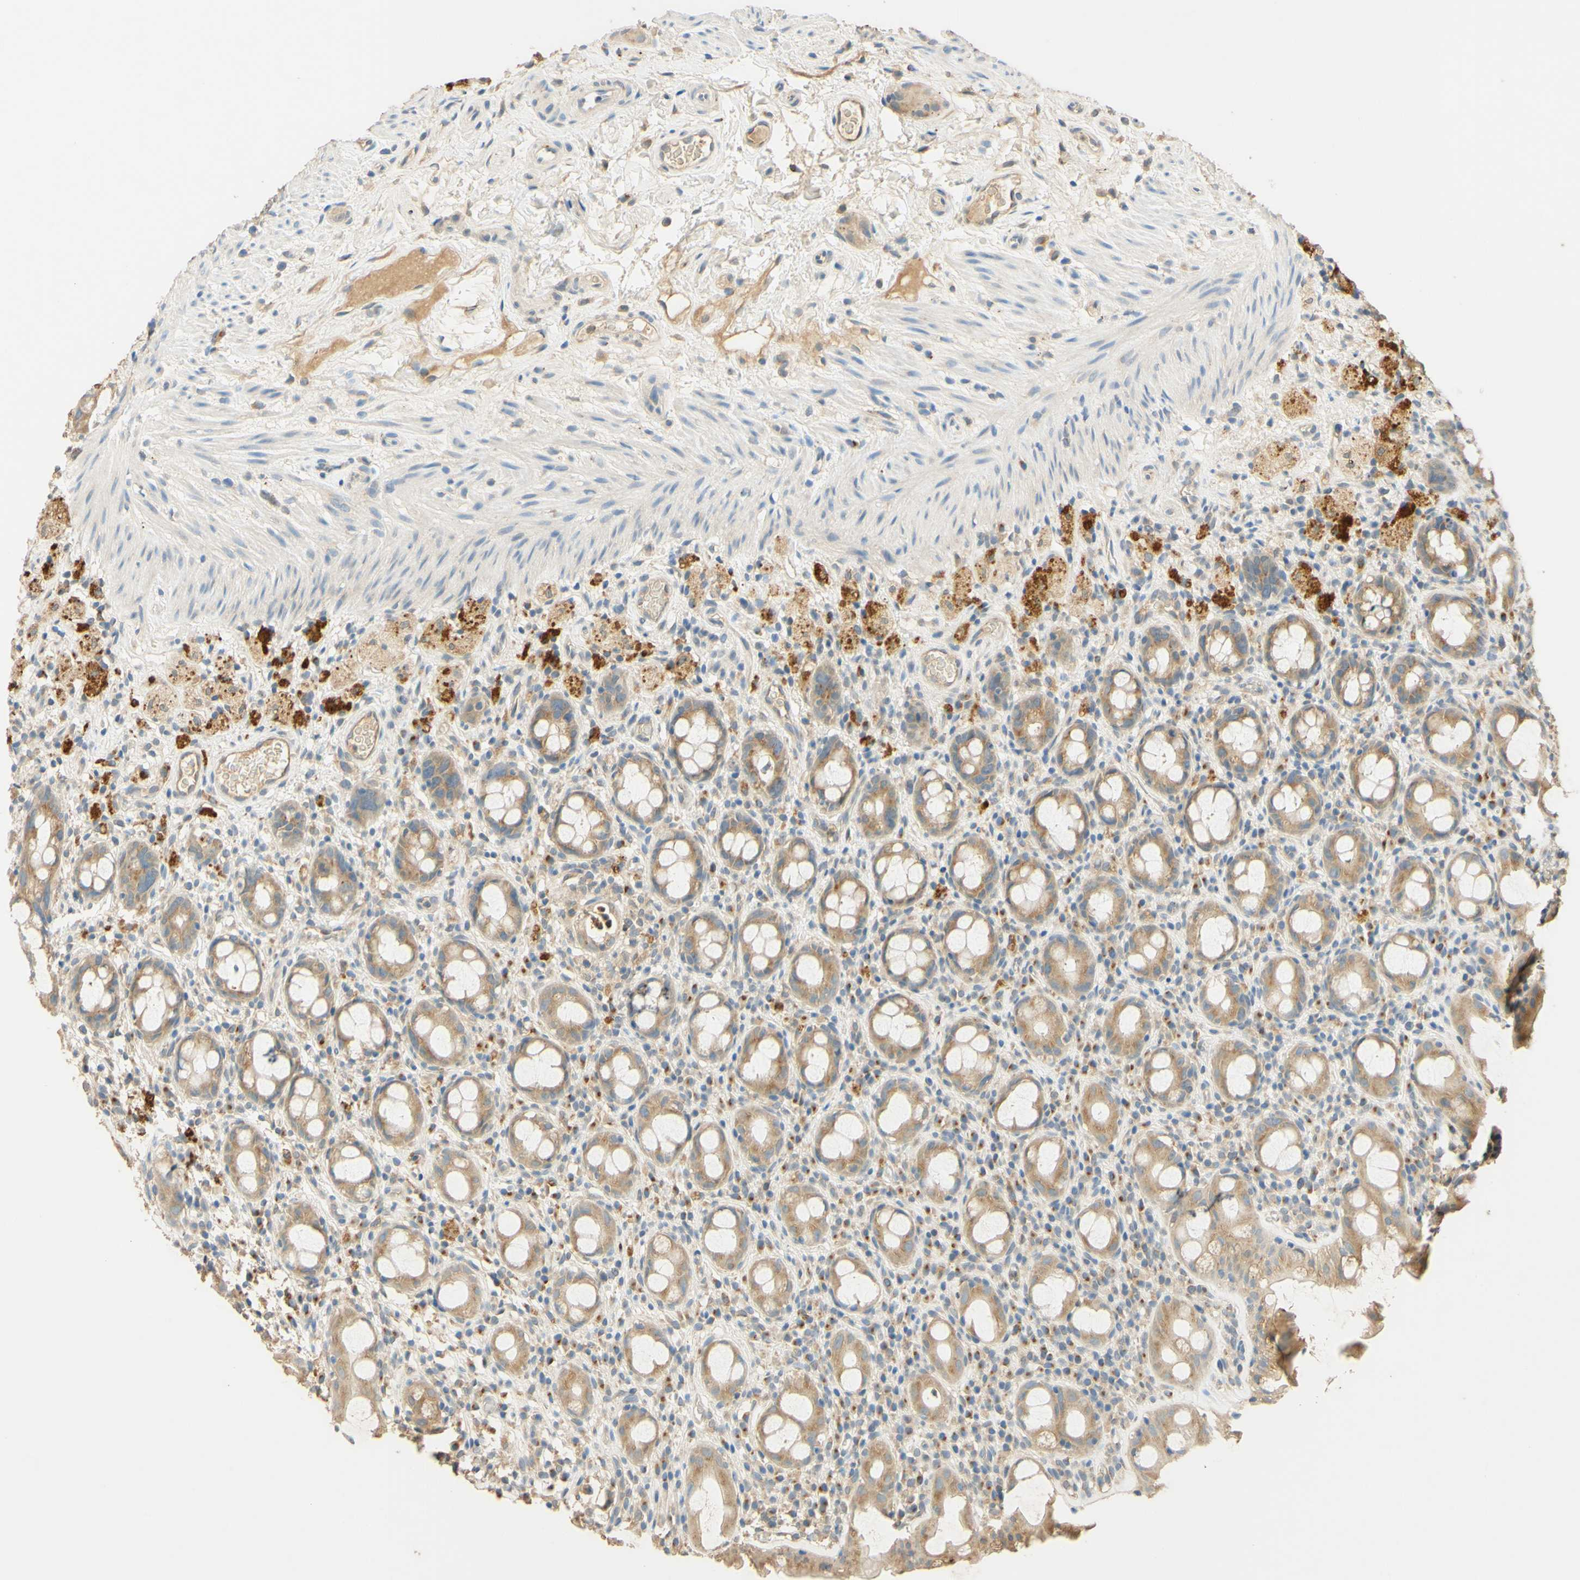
{"staining": {"intensity": "moderate", "quantity": ">75%", "location": "cytoplasmic/membranous"}, "tissue": "rectum", "cell_type": "Glandular cells", "image_type": "normal", "snomed": [{"axis": "morphology", "description": "Normal tissue, NOS"}, {"axis": "topography", "description": "Rectum"}], "caption": "Moderate cytoplasmic/membranous positivity is present in about >75% of glandular cells in benign rectum.", "gene": "ENTREP2", "patient": {"sex": "male", "age": 44}}